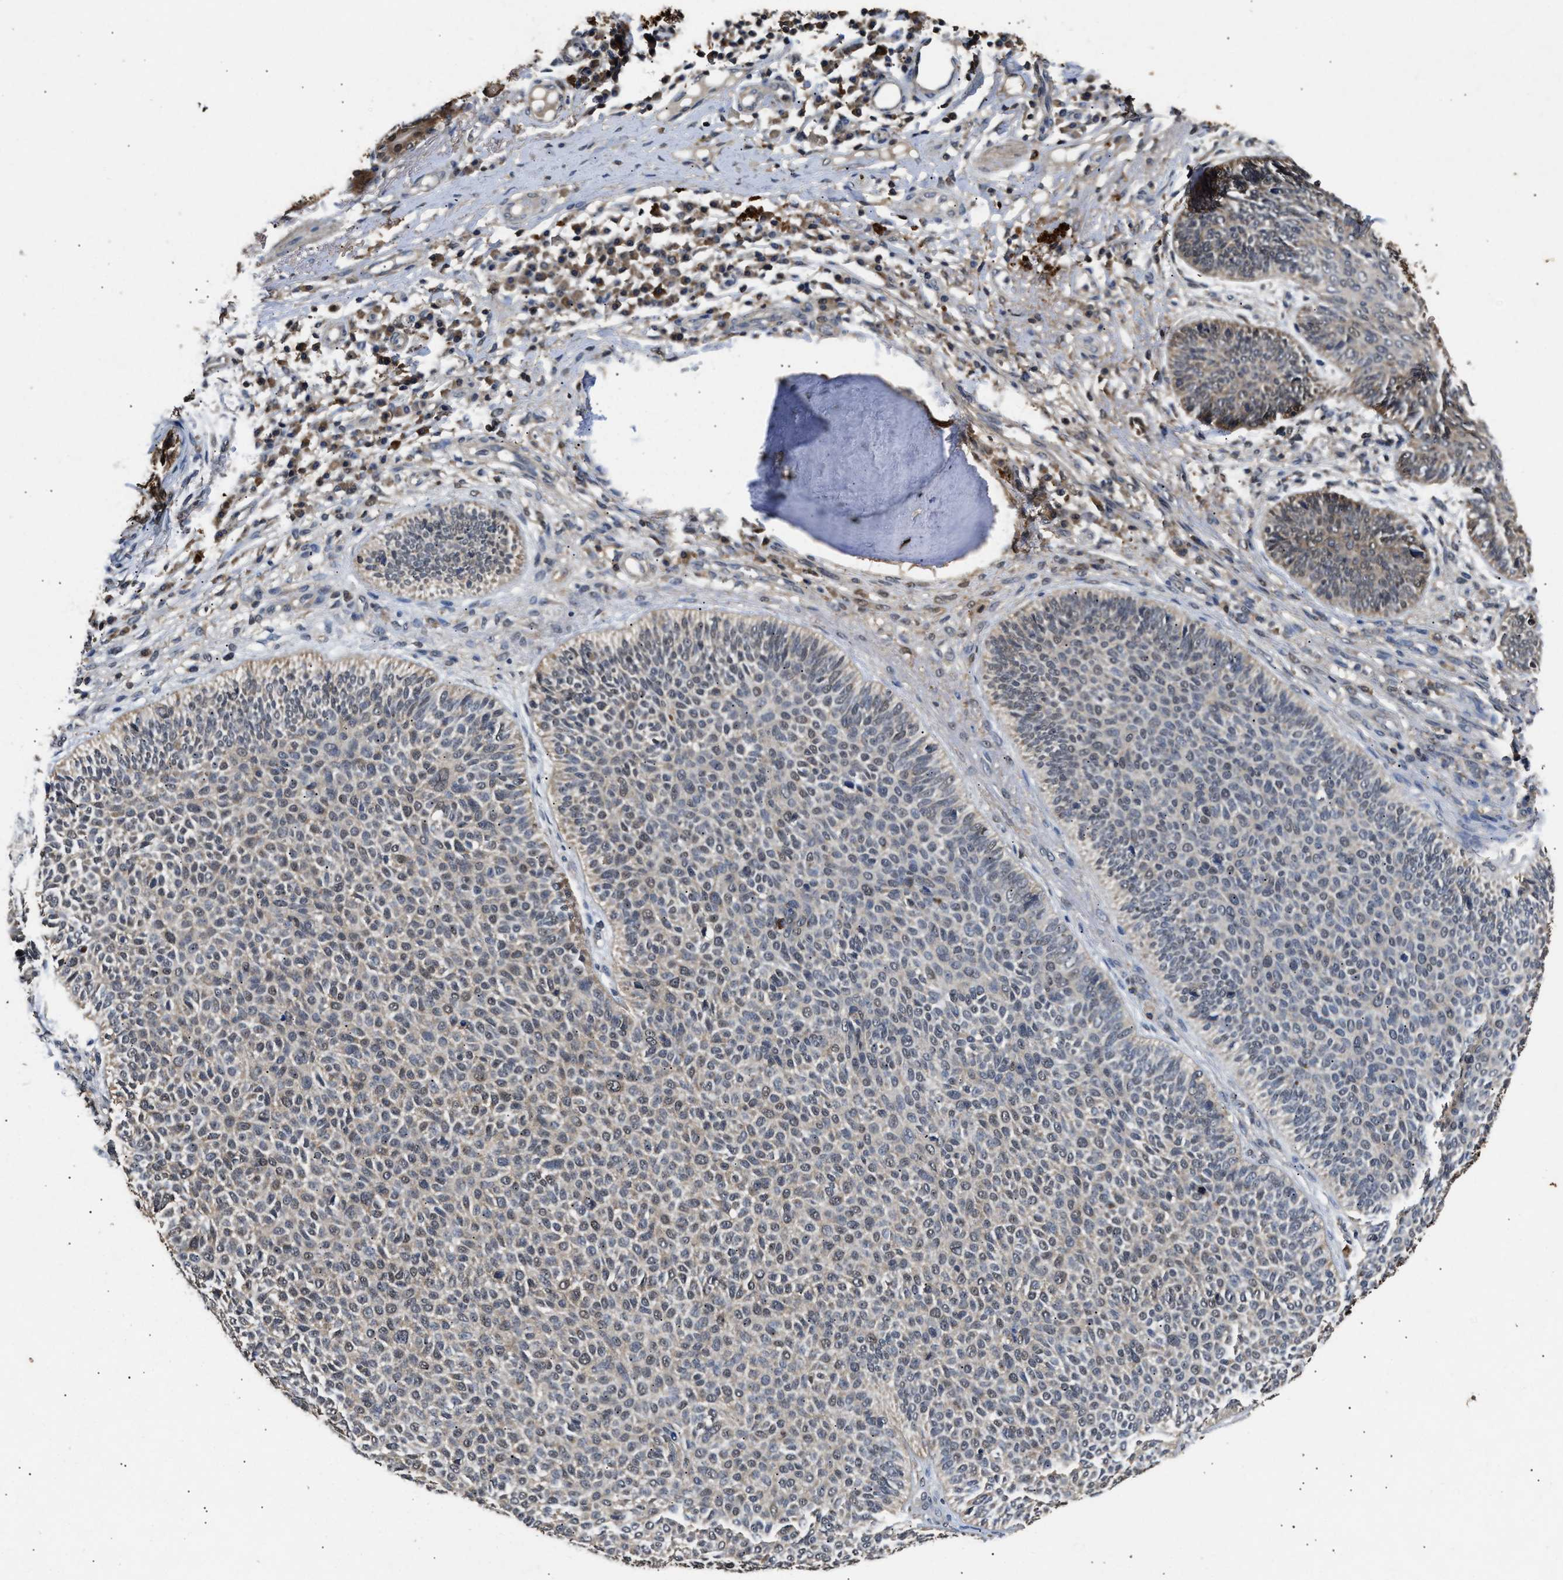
{"staining": {"intensity": "weak", "quantity": "25%-75%", "location": "cytoplasmic/membranous,nuclear"}, "tissue": "skin cancer", "cell_type": "Tumor cells", "image_type": "cancer", "snomed": [{"axis": "morphology", "description": "Normal tissue, NOS"}, {"axis": "morphology", "description": "Basal cell carcinoma"}, {"axis": "topography", "description": "Skin"}], "caption": "Weak cytoplasmic/membranous and nuclear protein positivity is seen in approximately 25%-75% of tumor cells in skin cancer.", "gene": "ACAT2", "patient": {"sex": "male", "age": 52}}